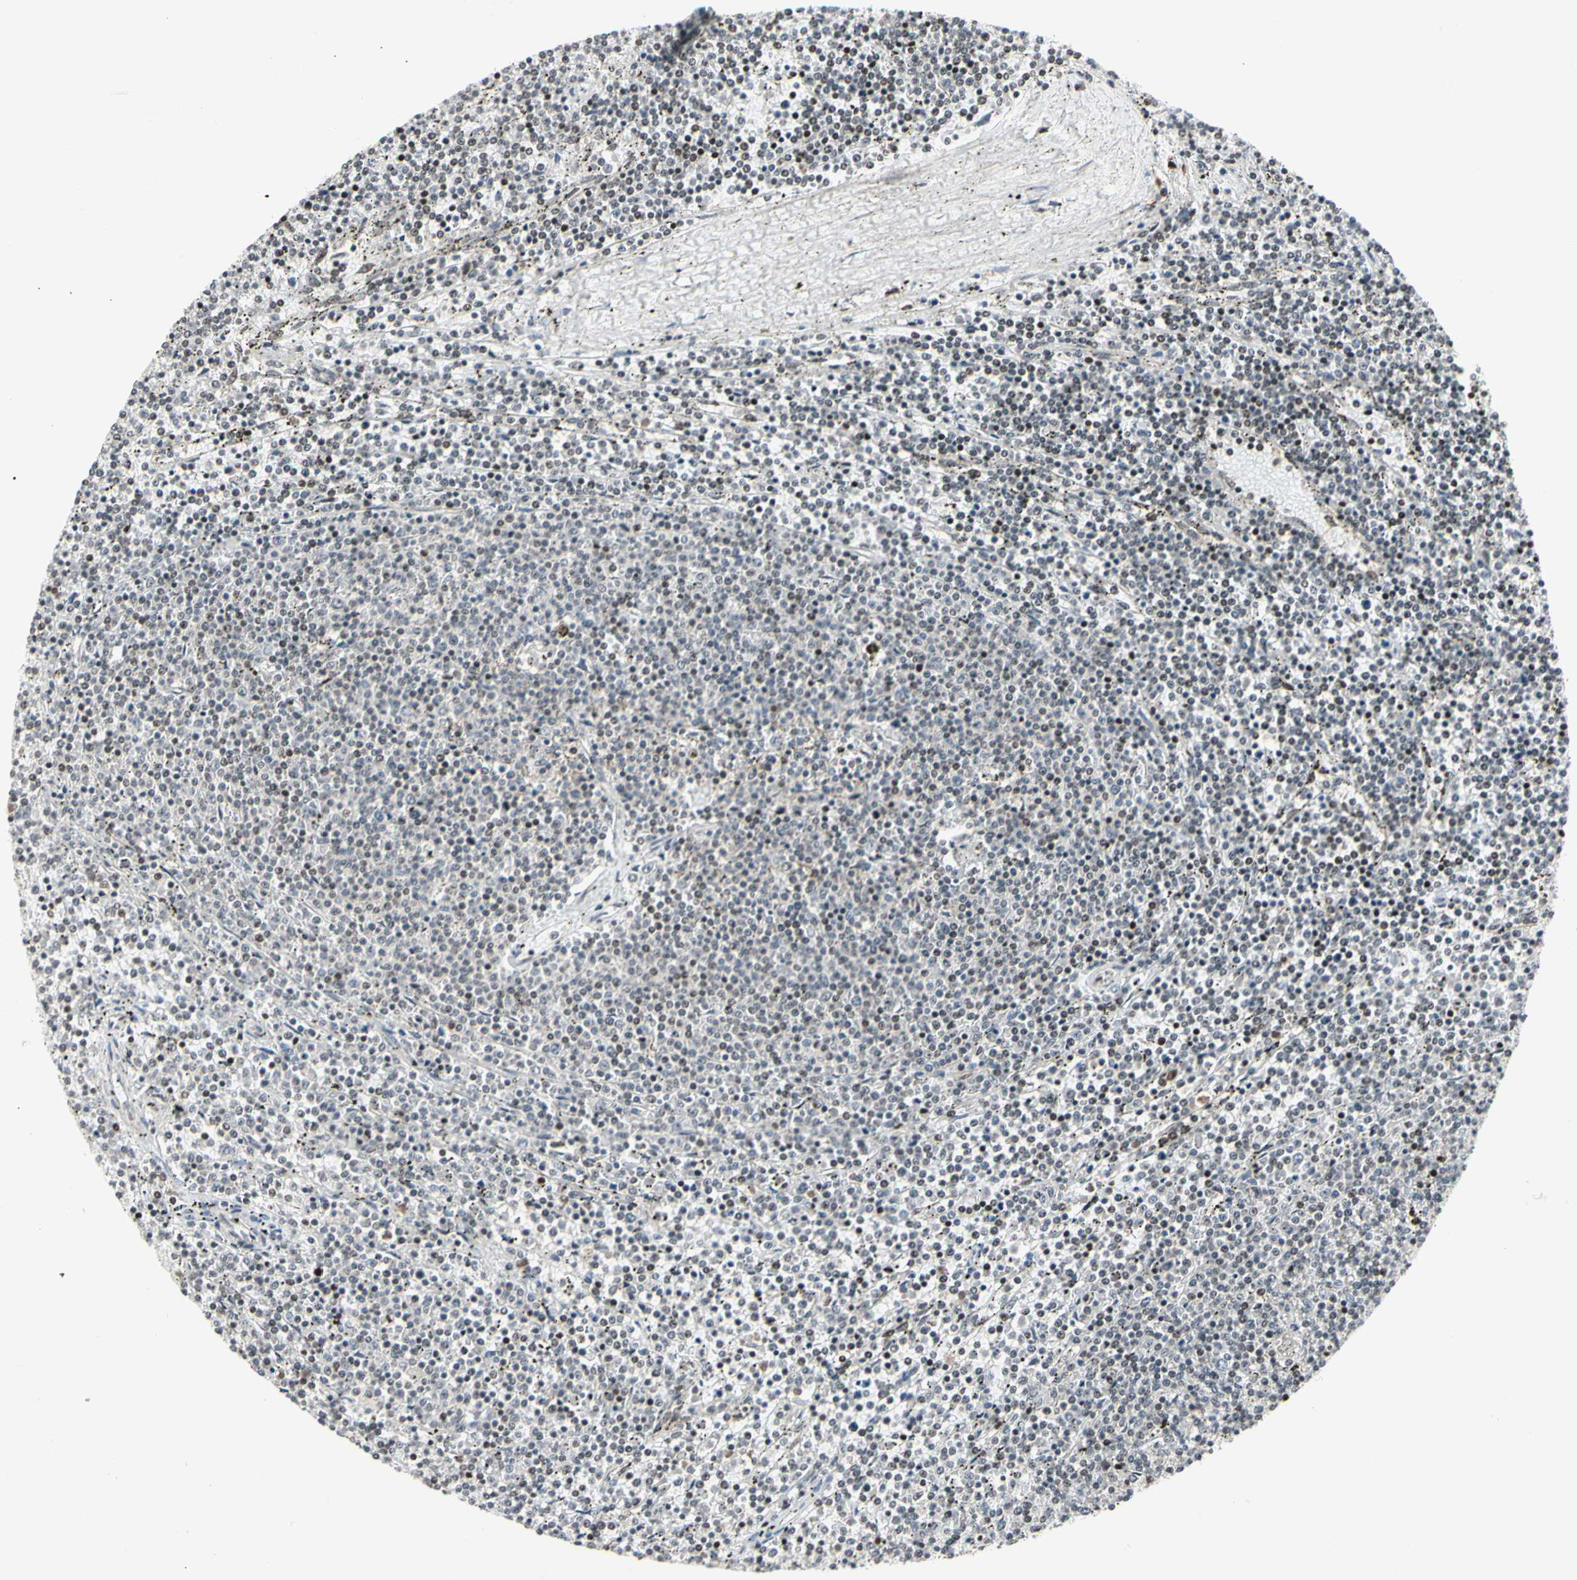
{"staining": {"intensity": "weak", "quantity": "<25%", "location": "nuclear"}, "tissue": "lymphoma", "cell_type": "Tumor cells", "image_type": "cancer", "snomed": [{"axis": "morphology", "description": "Malignant lymphoma, non-Hodgkin's type, Low grade"}, {"axis": "topography", "description": "Spleen"}], "caption": "A high-resolution image shows IHC staining of malignant lymphoma, non-Hodgkin's type (low-grade), which demonstrates no significant positivity in tumor cells. (Brightfield microscopy of DAB (3,3'-diaminobenzidine) IHC at high magnification).", "gene": "FOXJ2", "patient": {"sex": "female", "age": 50}}